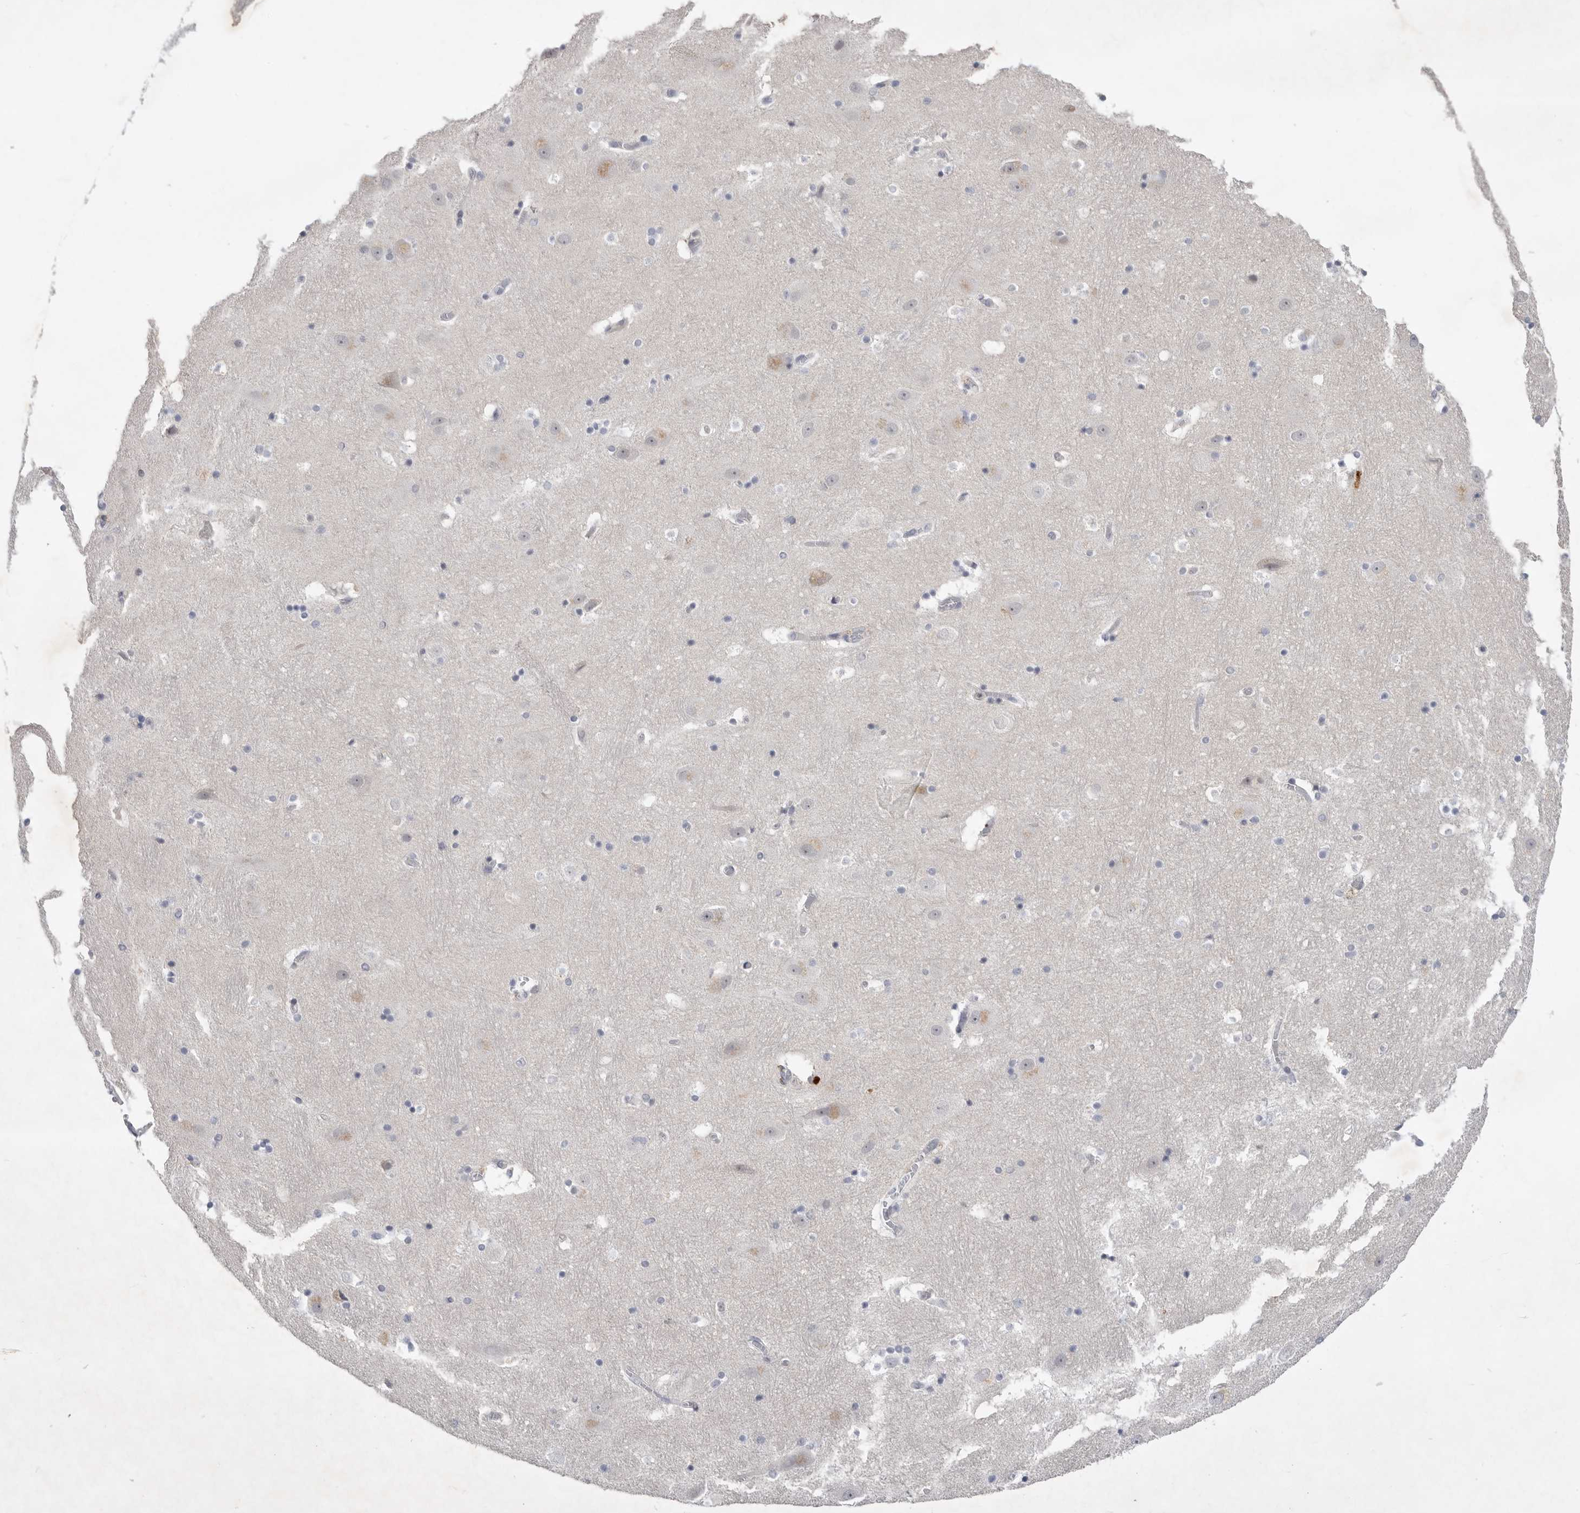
{"staining": {"intensity": "negative", "quantity": "none", "location": "none"}, "tissue": "hippocampus", "cell_type": "Glial cells", "image_type": "normal", "snomed": [{"axis": "morphology", "description": "Normal tissue, NOS"}, {"axis": "topography", "description": "Hippocampus"}], "caption": "The photomicrograph displays no significant expression in glial cells of hippocampus.", "gene": "ITGAD", "patient": {"sex": "male", "age": 45}}